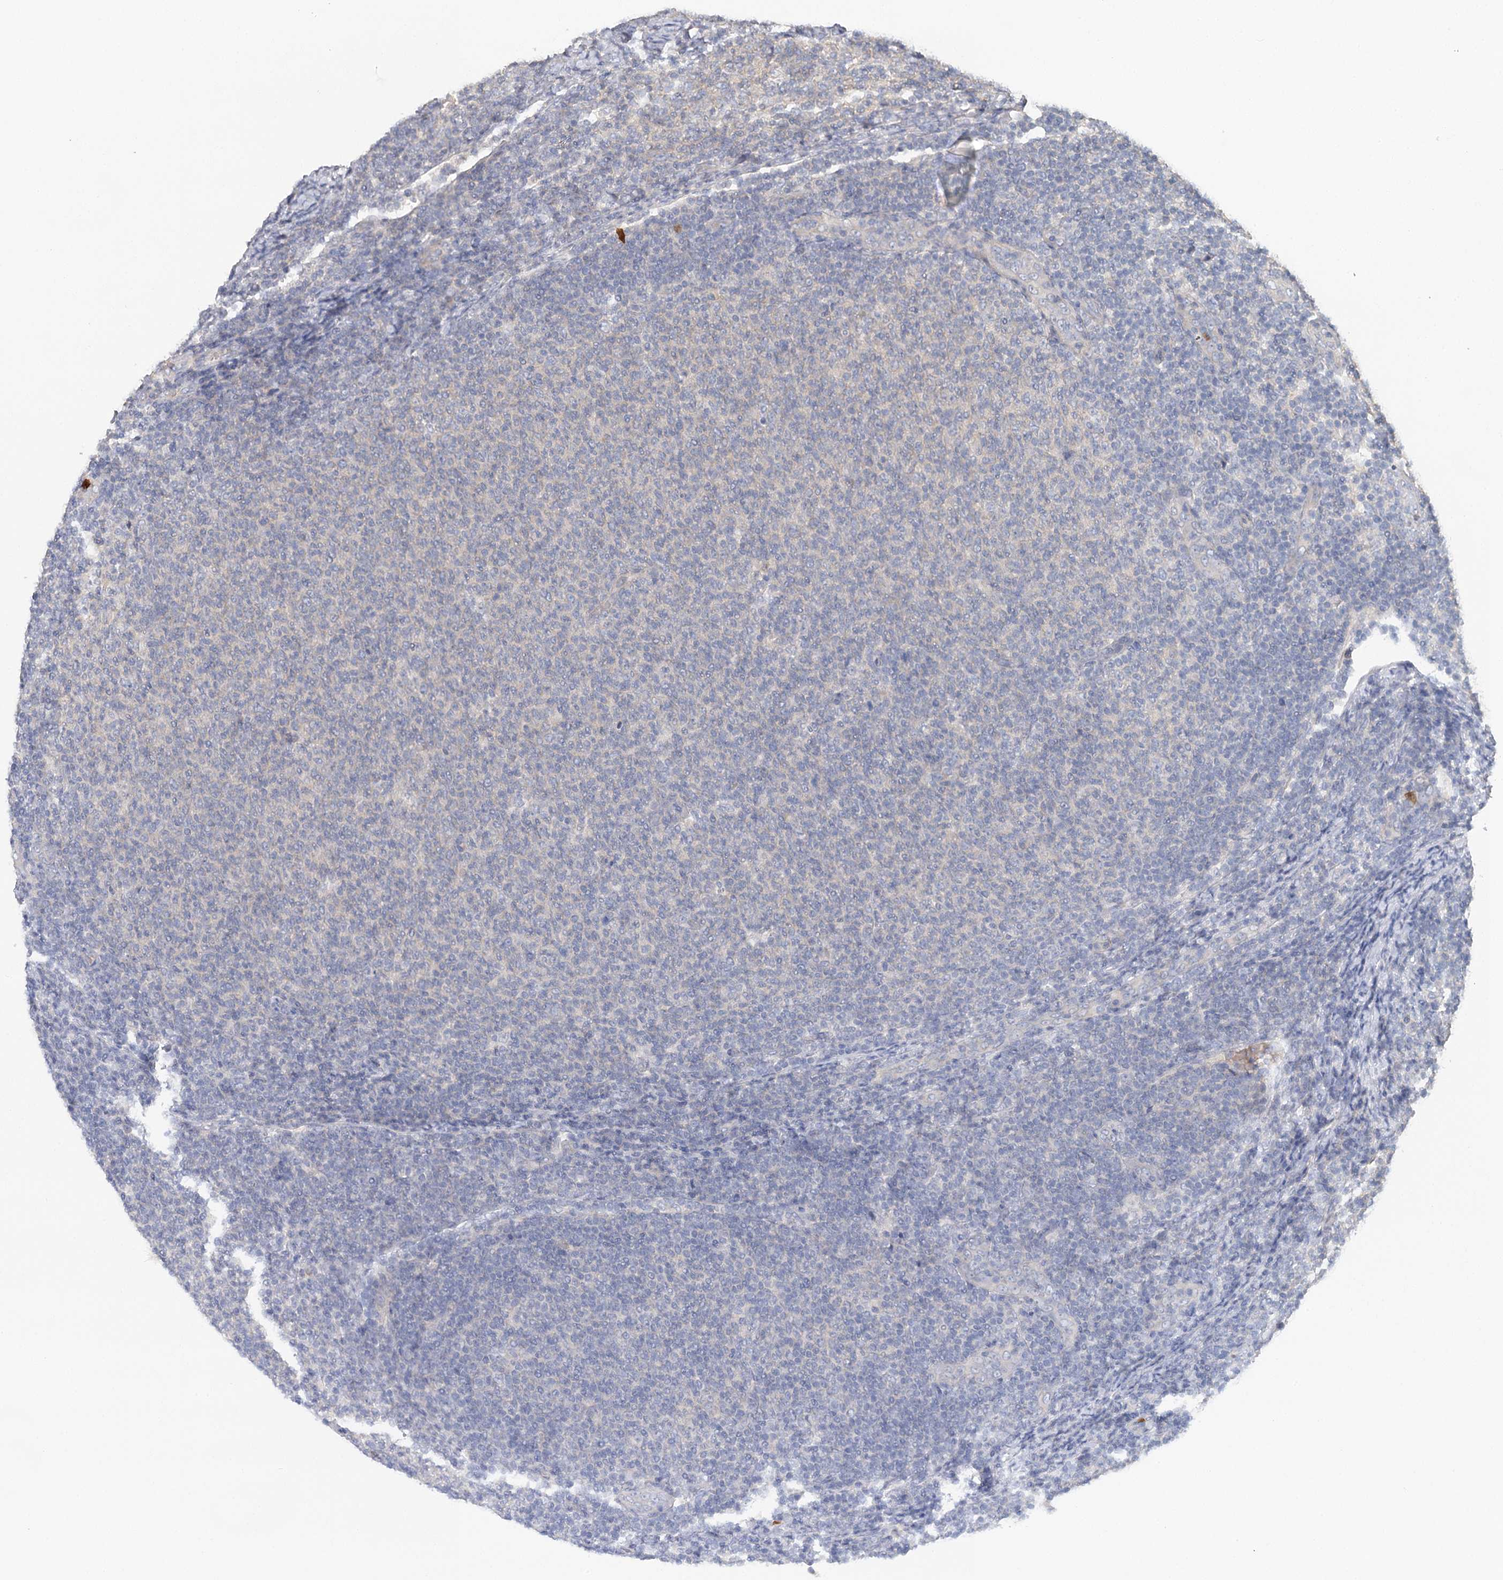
{"staining": {"intensity": "negative", "quantity": "none", "location": "none"}, "tissue": "lymphoma", "cell_type": "Tumor cells", "image_type": "cancer", "snomed": [{"axis": "morphology", "description": "Malignant lymphoma, non-Hodgkin's type, Low grade"}, {"axis": "topography", "description": "Lymph node"}], "caption": "DAB (3,3'-diaminobenzidine) immunohistochemical staining of human lymphoma reveals no significant positivity in tumor cells.", "gene": "EPB41L5", "patient": {"sex": "male", "age": 66}}